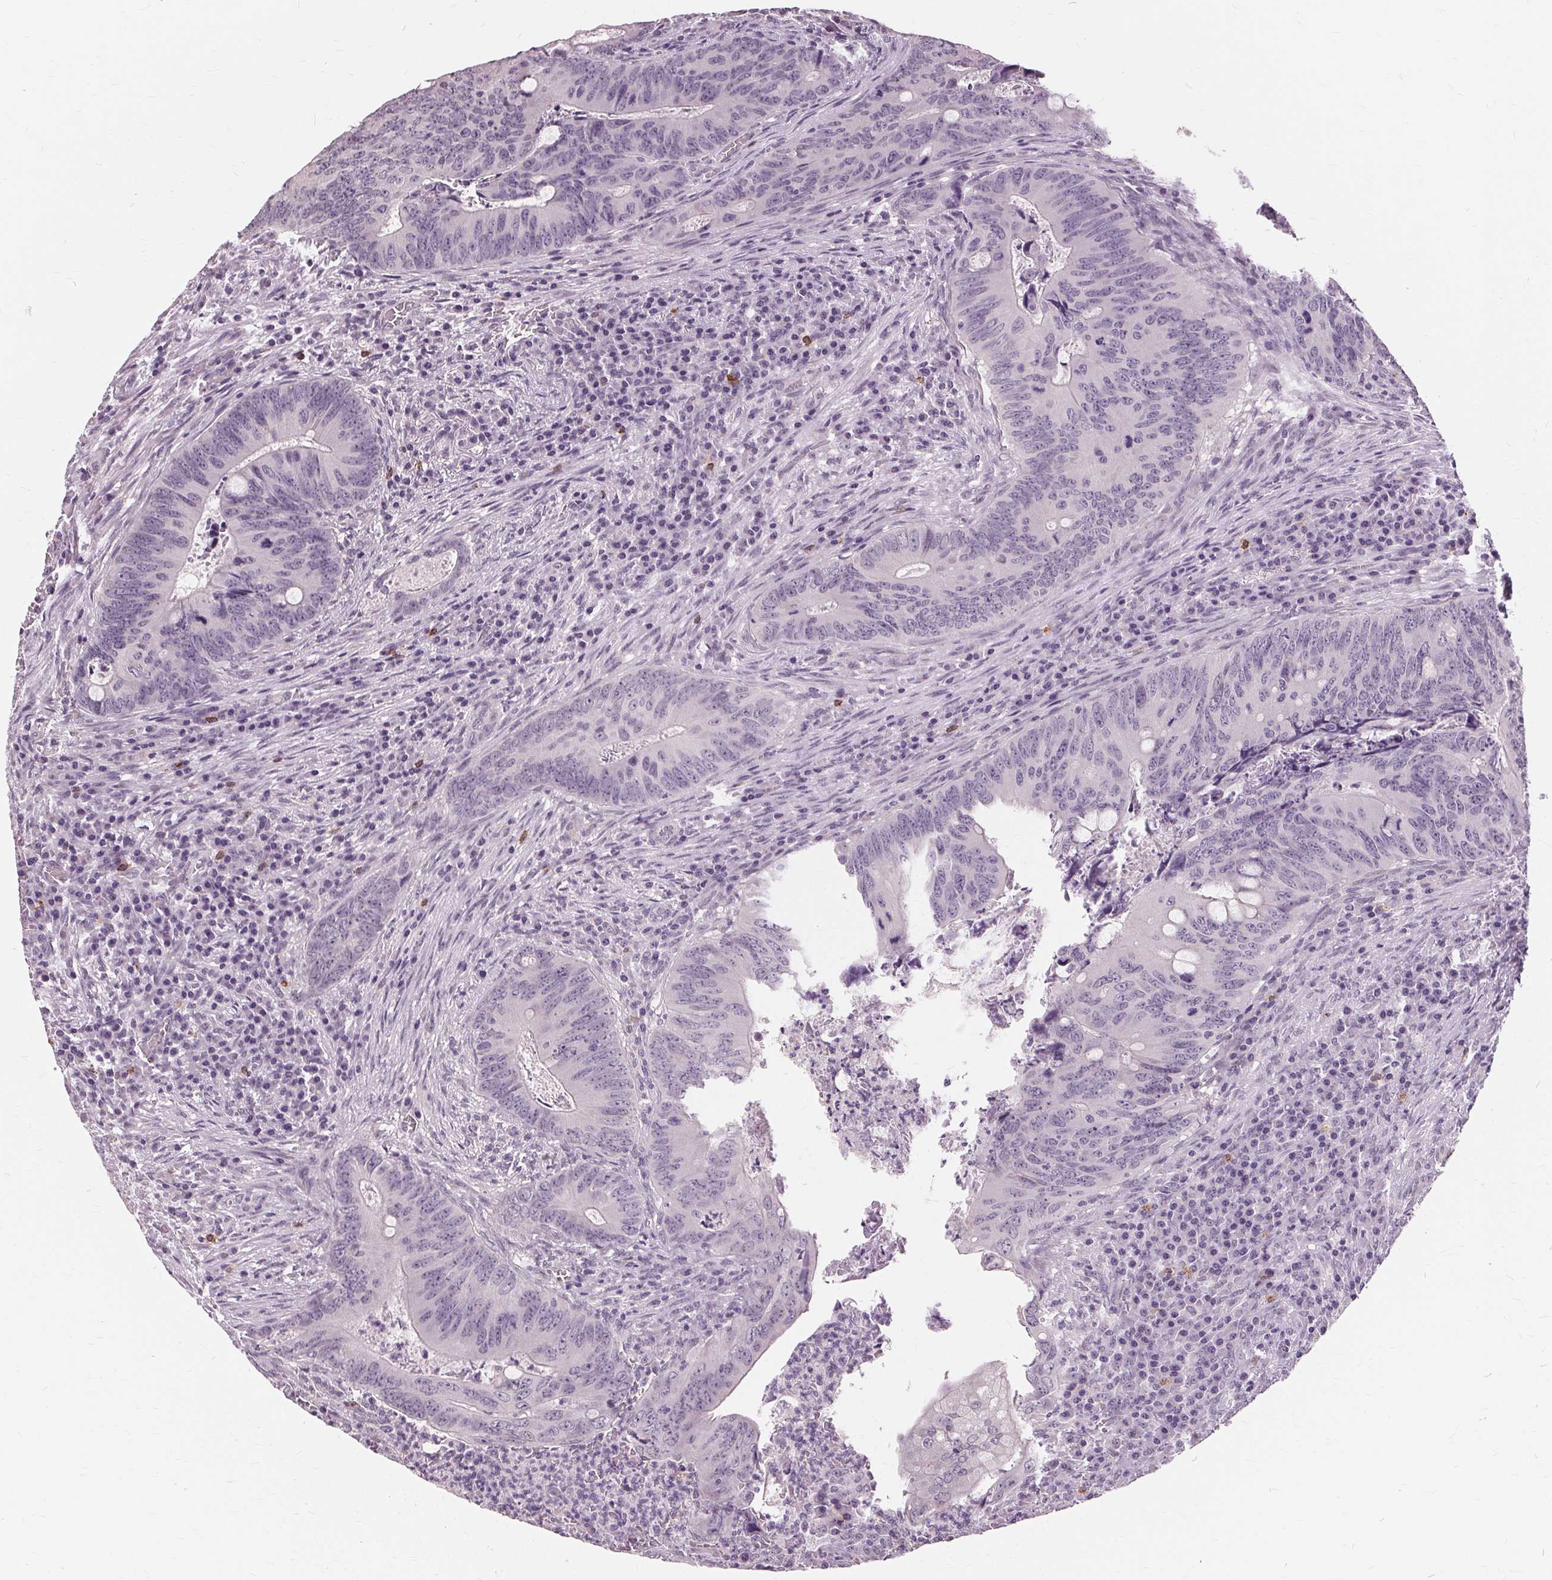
{"staining": {"intensity": "negative", "quantity": "none", "location": "none"}, "tissue": "colorectal cancer", "cell_type": "Tumor cells", "image_type": "cancer", "snomed": [{"axis": "morphology", "description": "Adenocarcinoma, NOS"}, {"axis": "topography", "description": "Colon"}], "caption": "The micrograph exhibits no staining of tumor cells in colorectal cancer (adenocarcinoma). (DAB (3,3'-diaminobenzidine) immunohistochemistry (IHC) with hematoxylin counter stain).", "gene": "SIGLEC6", "patient": {"sex": "female", "age": 74}}